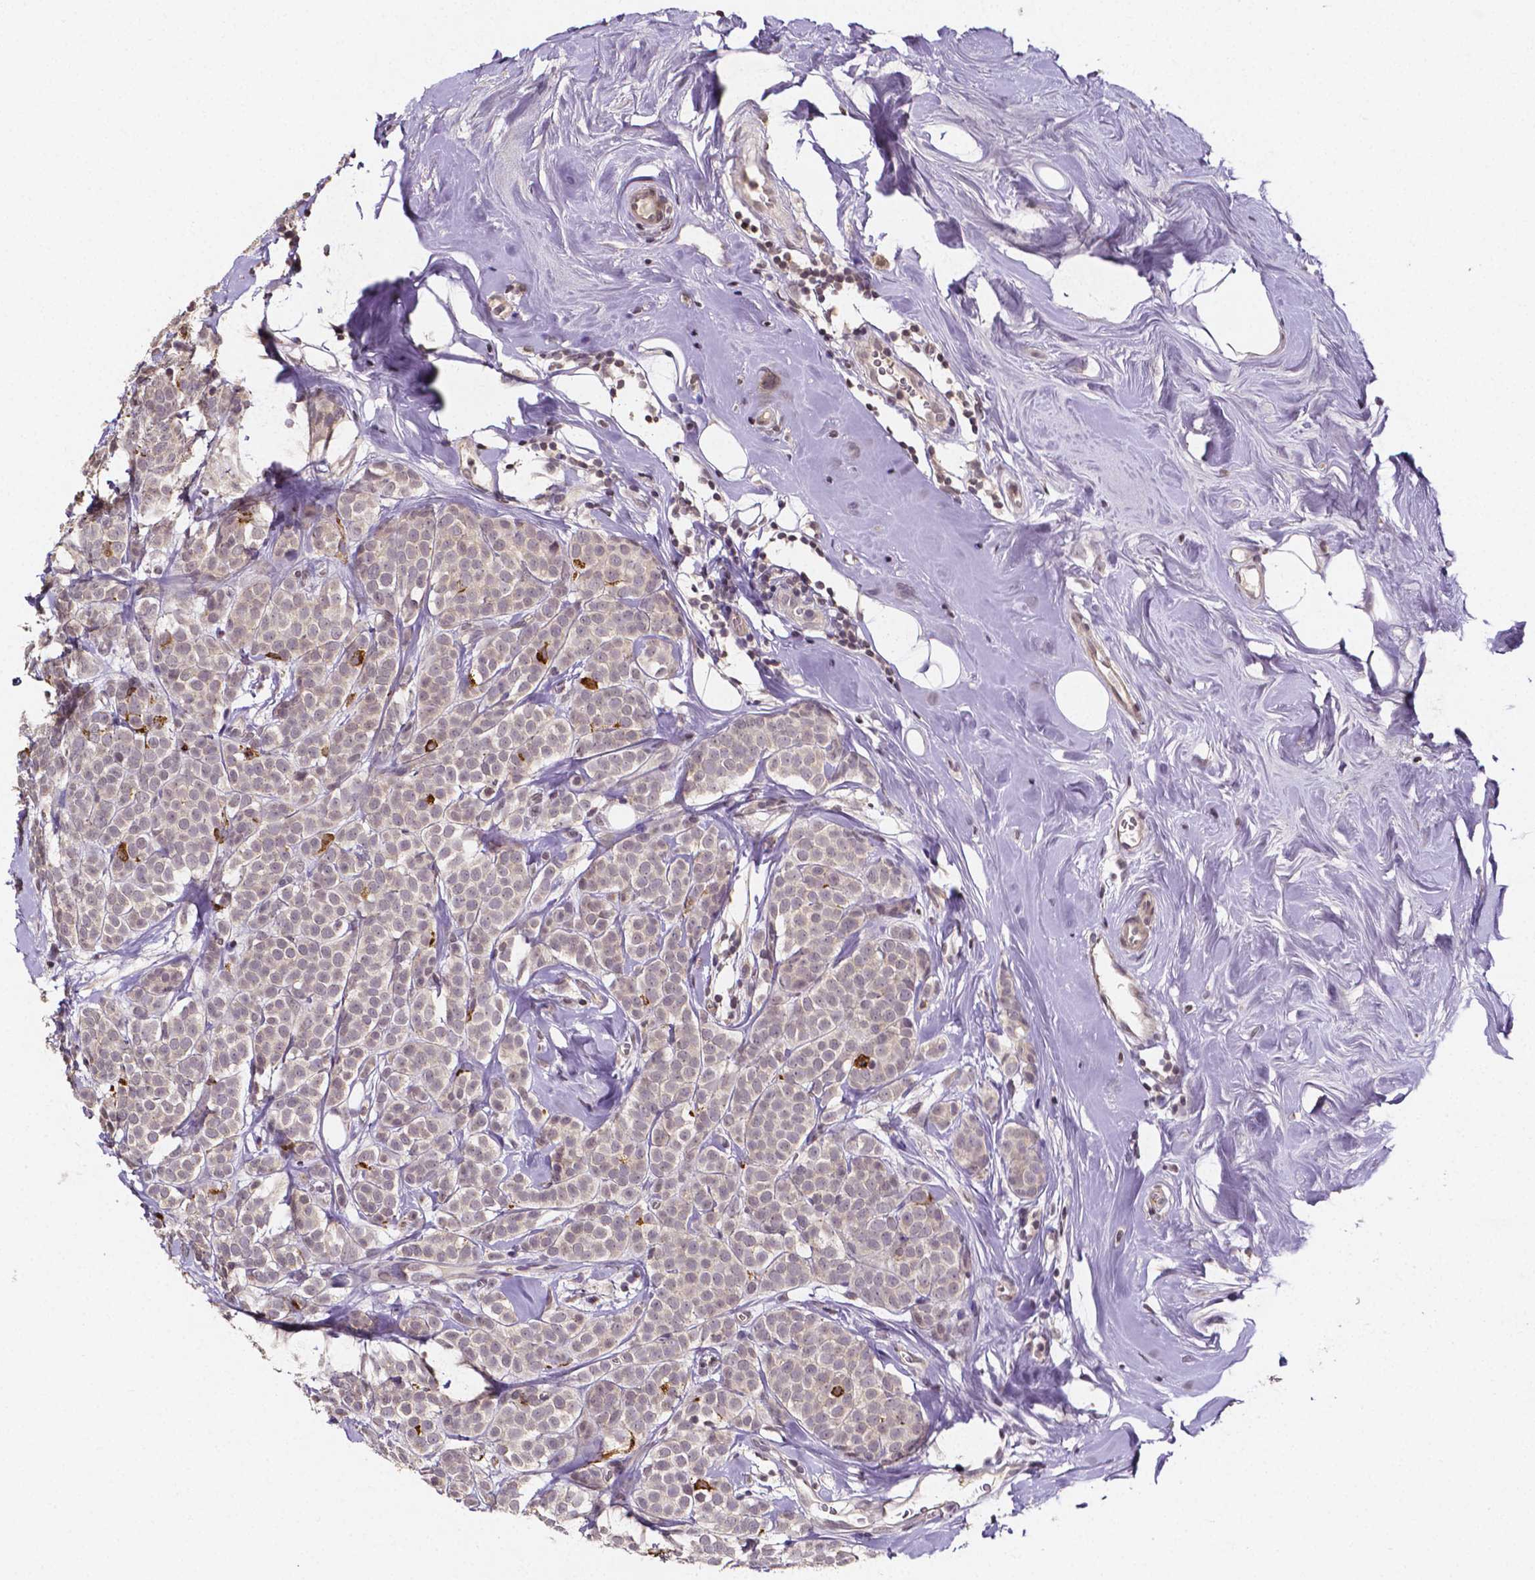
{"staining": {"intensity": "negative", "quantity": "none", "location": "none"}, "tissue": "breast cancer", "cell_type": "Tumor cells", "image_type": "cancer", "snomed": [{"axis": "morphology", "description": "Lobular carcinoma"}, {"axis": "topography", "description": "Breast"}], "caption": "High power microscopy photomicrograph of an immunohistochemistry (IHC) photomicrograph of breast cancer (lobular carcinoma), revealing no significant expression in tumor cells.", "gene": "NRGN", "patient": {"sex": "female", "age": 49}}